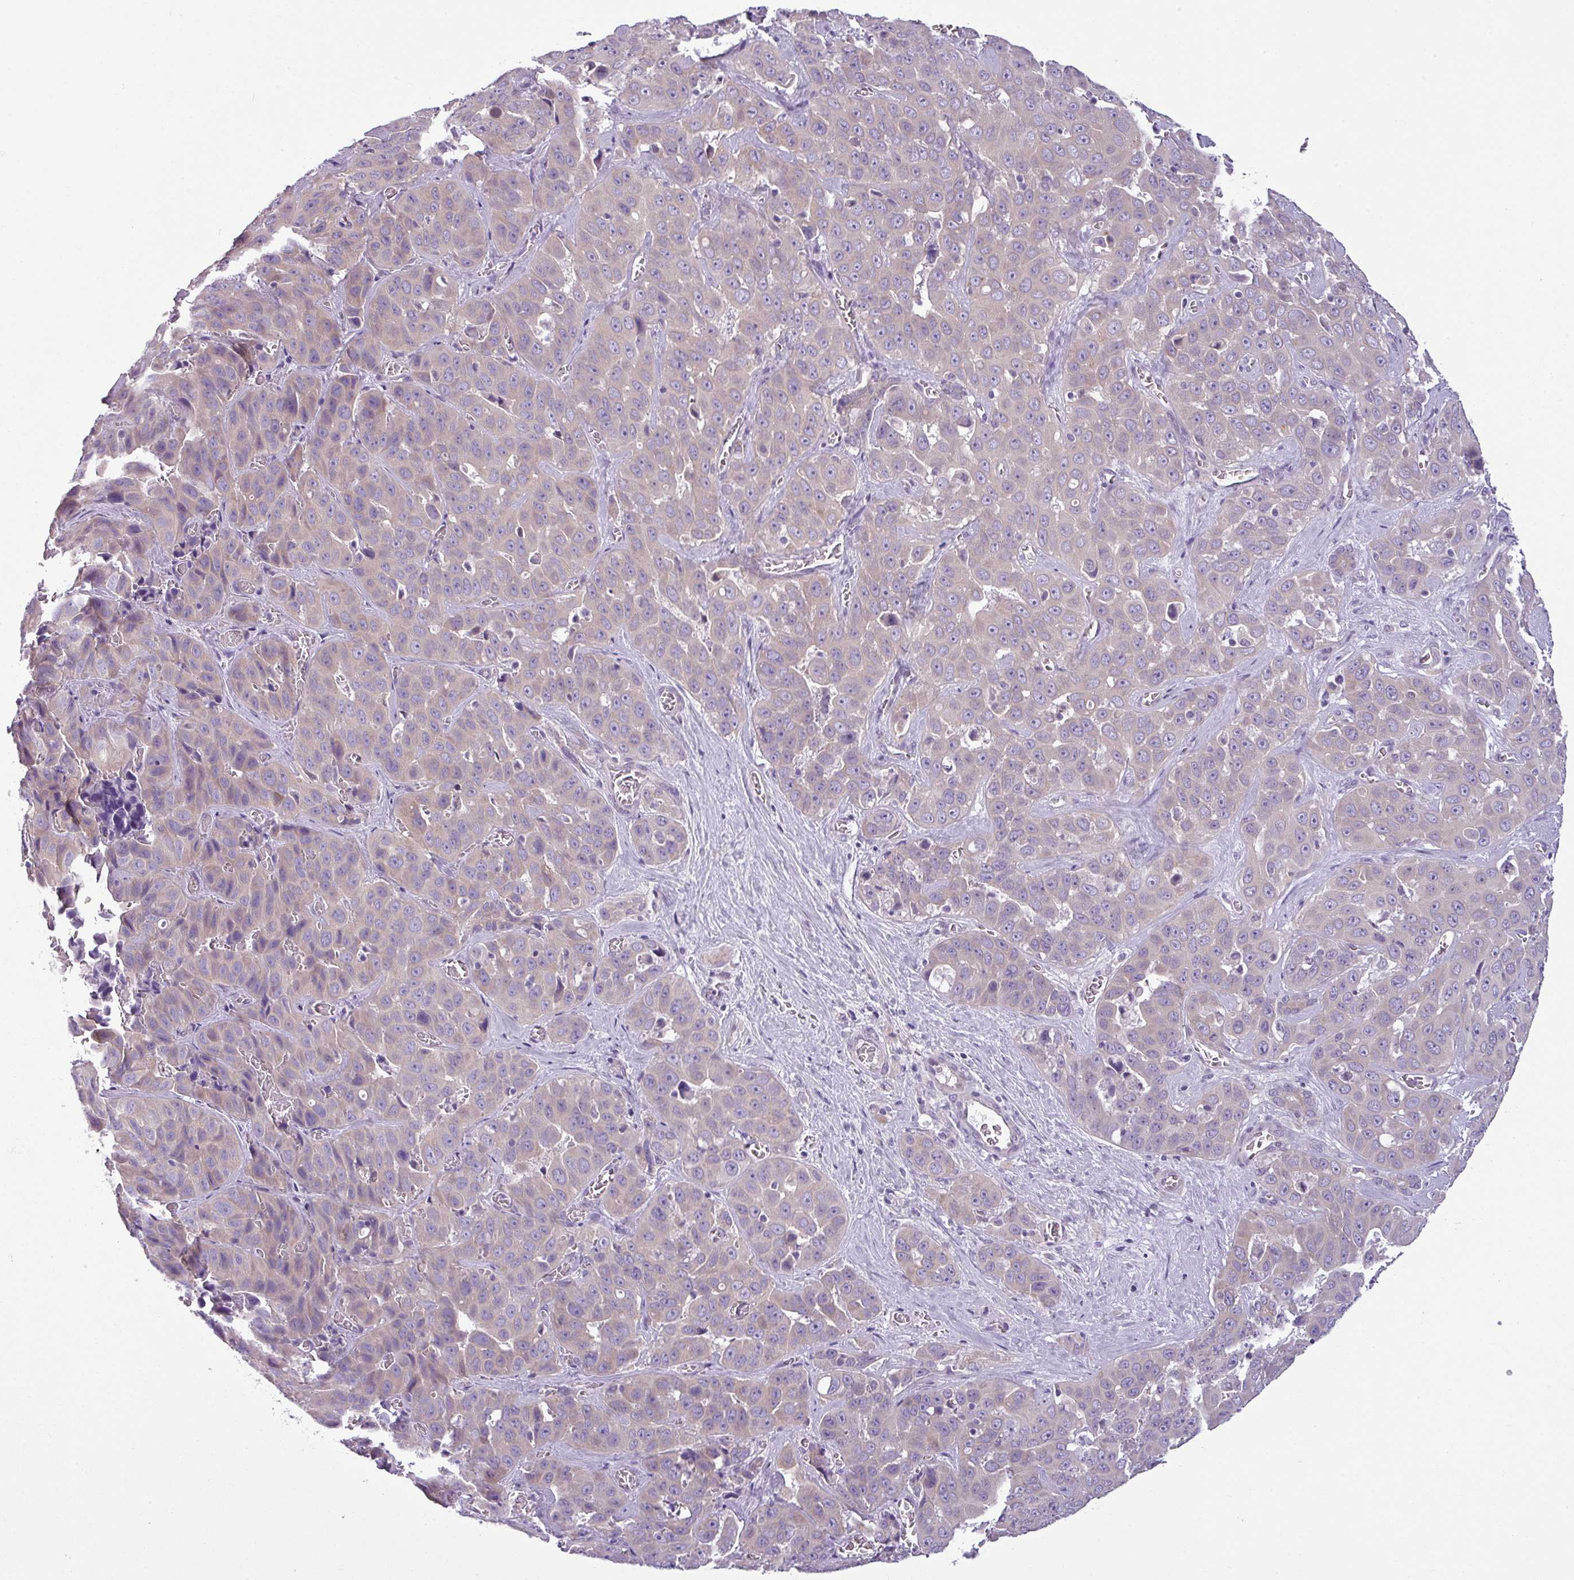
{"staining": {"intensity": "weak", "quantity": ">75%", "location": "cytoplasmic/membranous"}, "tissue": "liver cancer", "cell_type": "Tumor cells", "image_type": "cancer", "snomed": [{"axis": "morphology", "description": "Cholangiocarcinoma"}, {"axis": "topography", "description": "Liver"}], "caption": "Brown immunohistochemical staining in human liver cancer shows weak cytoplasmic/membranous expression in about >75% of tumor cells.", "gene": "TOR1AIP2", "patient": {"sex": "female", "age": 52}}